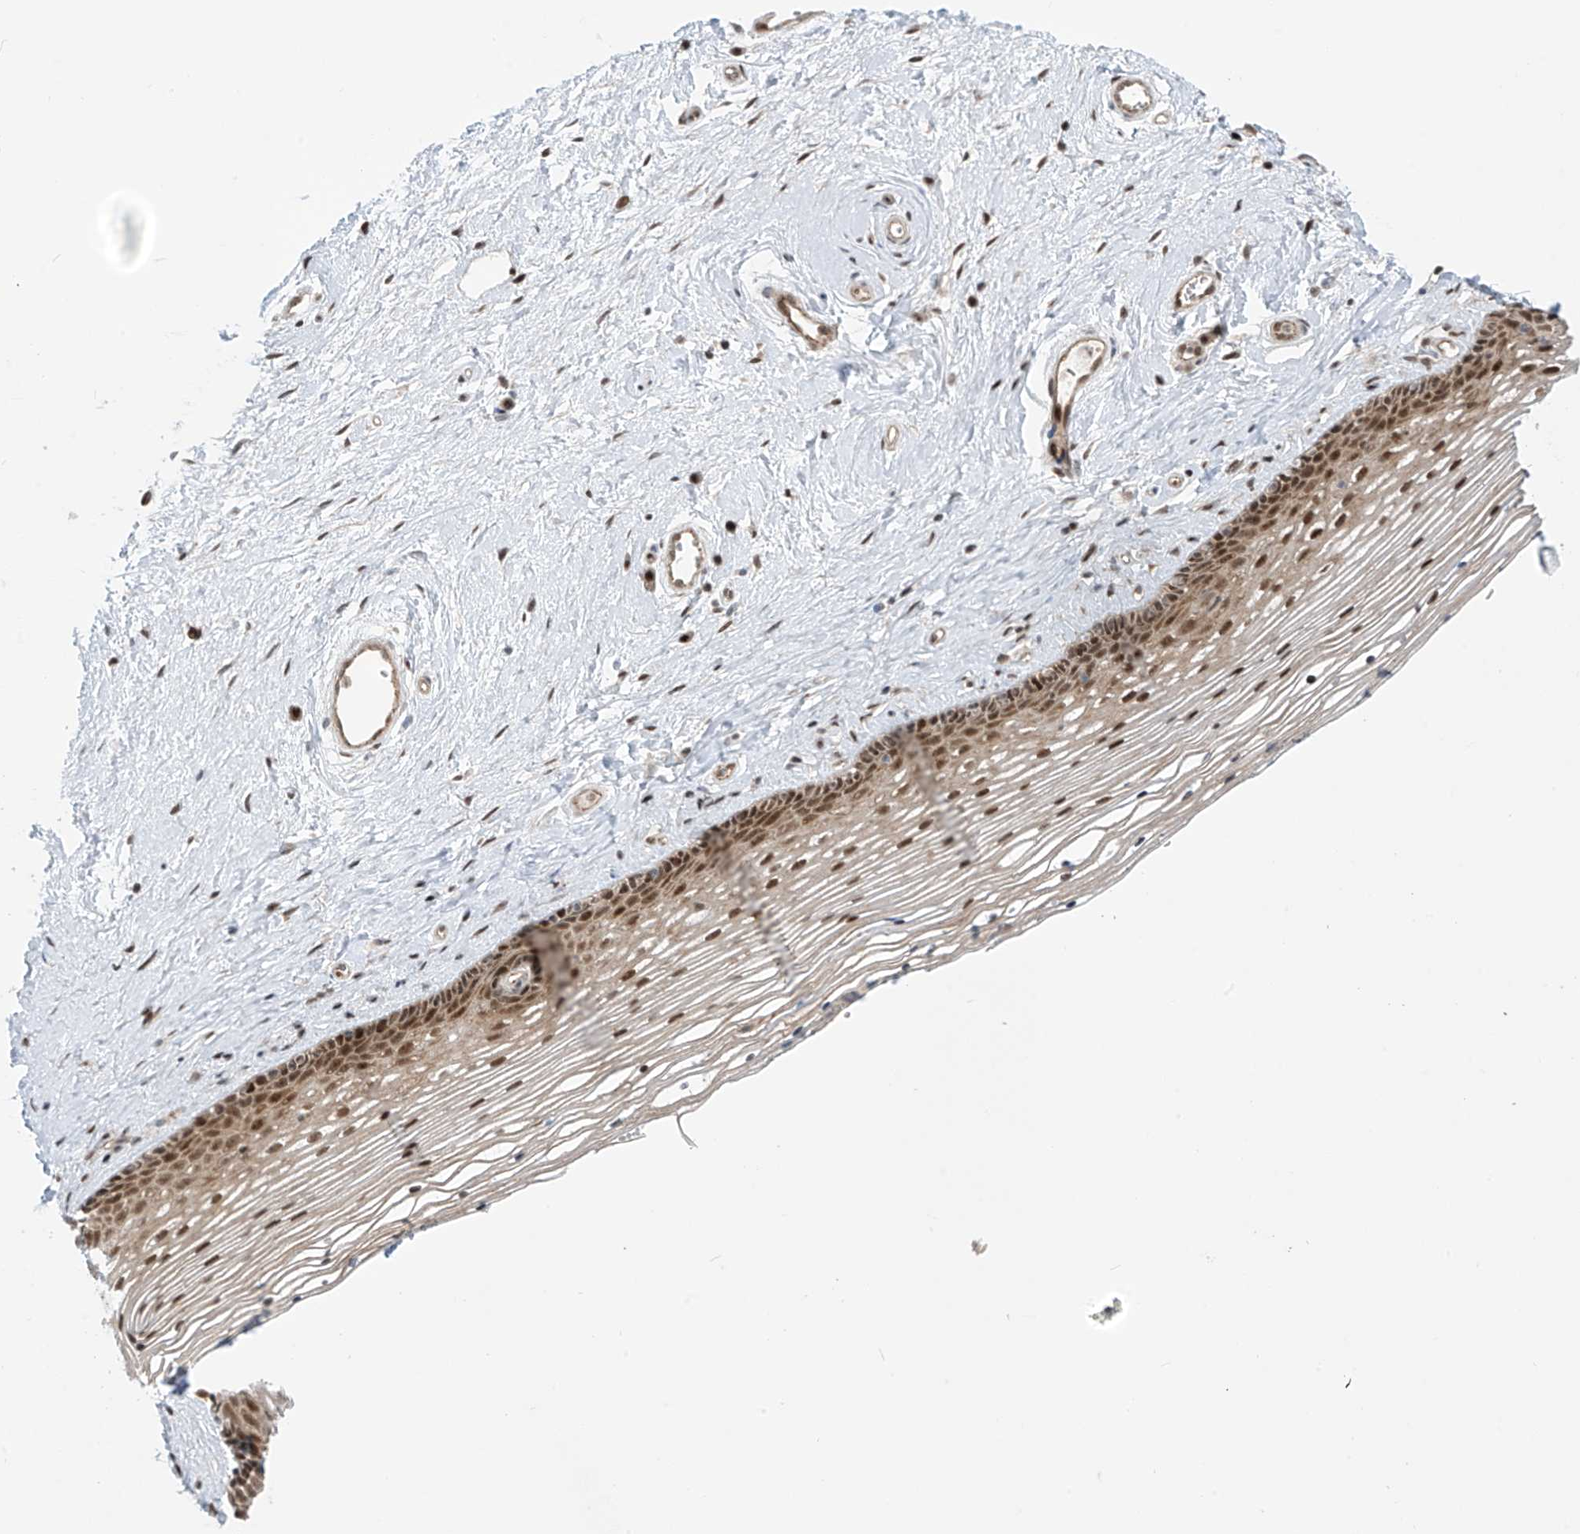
{"staining": {"intensity": "moderate", "quantity": ">75%", "location": "cytoplasmic/membranous,nuclear"}, "tissue": "vagina", "cell_type": "Squamous epithelial cells", "image_type": "normal", "snomed": [{"axis": "morphology", "description": "Normal tissue, NOS"}, {"axis": "topography", "description": "Vagina"}], "caption": "Moderate cytoplasmic/membranous,nuclear expression is present in about >75% of squamous epithelial cells in normal vagina. Nuclei are stained in blue.", "gene": "LAGE3", "patient": {"sex": "female", "age": 46}}